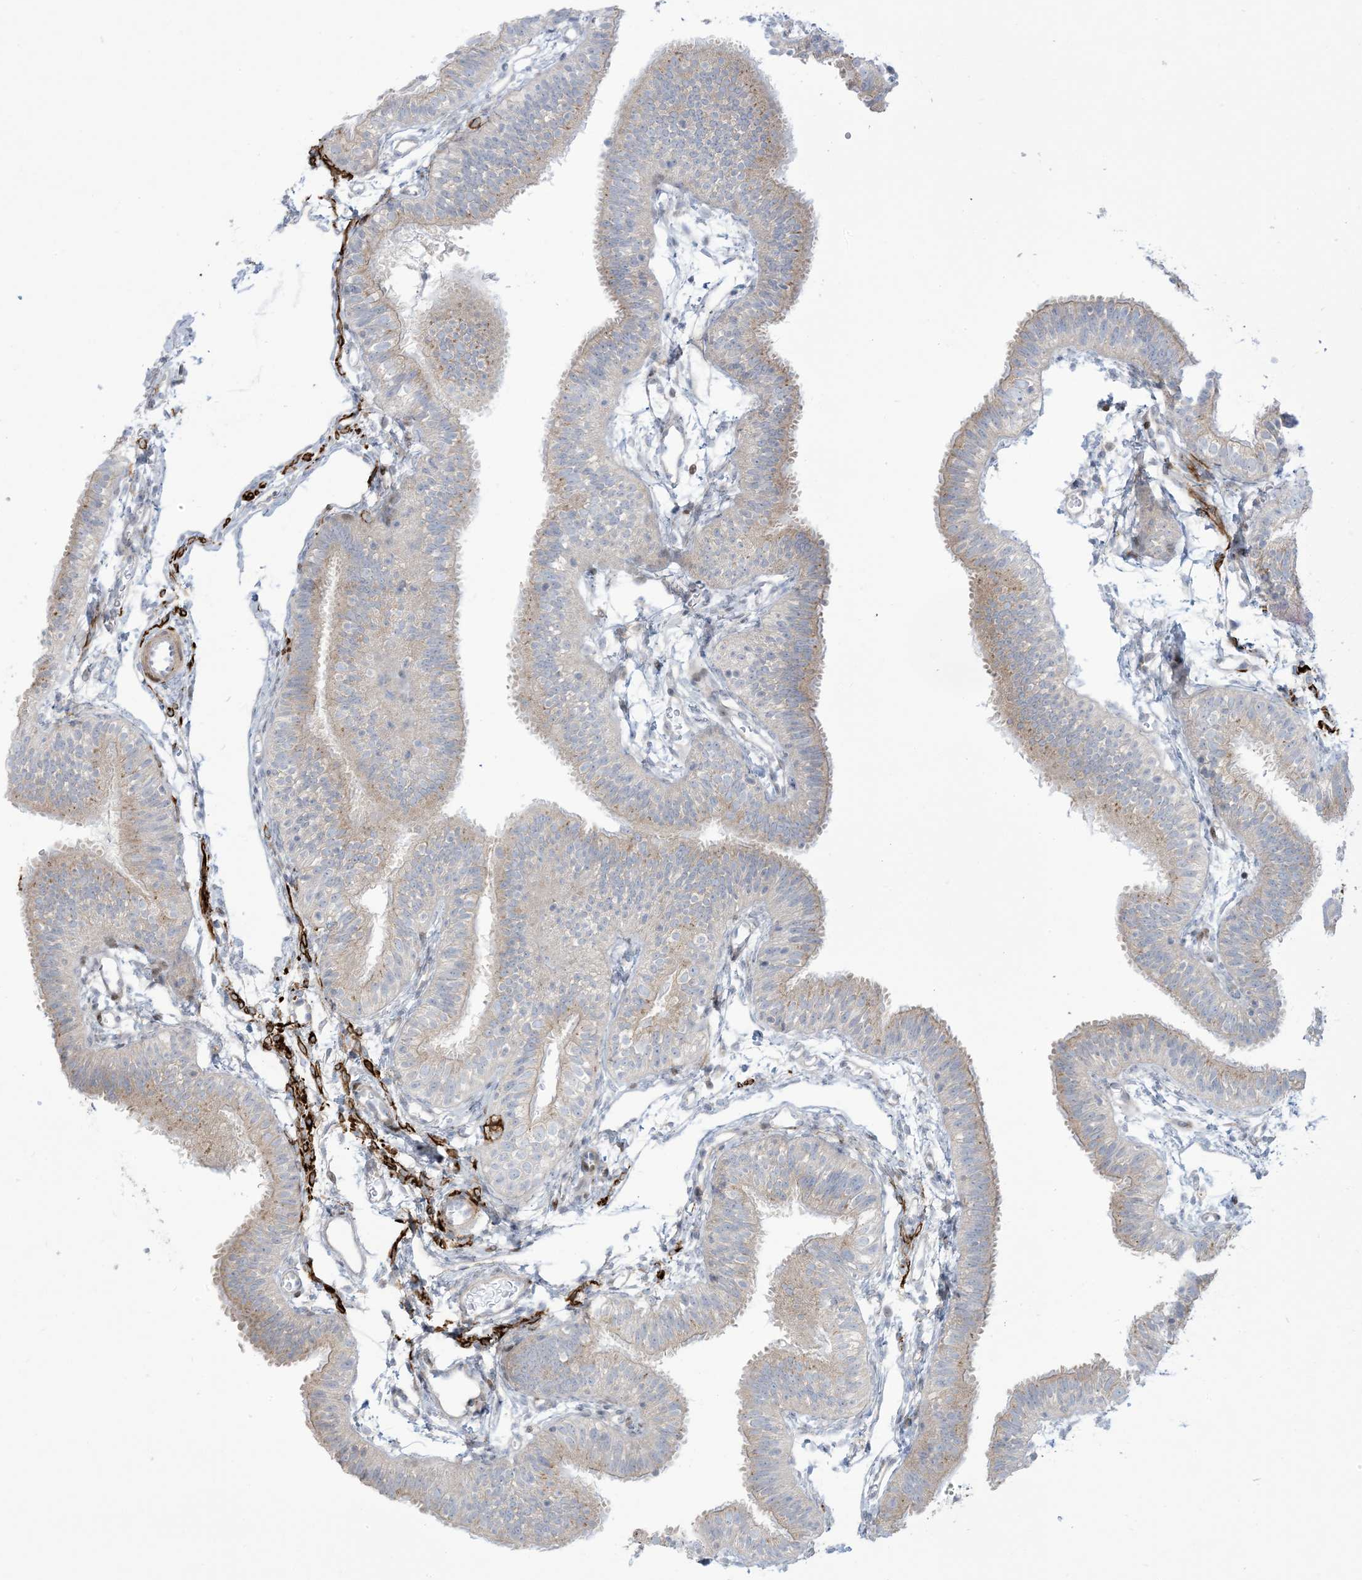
{"staining": {"intensity": "weak", "quantity": "<25%", "location": "cytoplasmic/membranous"}, "tissue": "fallopian tube", "cell_type": "Glandular cells", "image_type": "normal", "snomed": [{"axis": "morphology", "description": "Normal tissue, NOS"}, {"axis": "topography", "description": "Fallopian tube"}], "caption": "Immunohistochemistry (IHC) image of unremarkable fallopian tube: human fallopian tube stained with DAB exhibits no significant protein staining in glandular cells. (Brightfield microscopy of DAB immunohistochemistry at high magnification).", "gene": "AFTPH", "patient": {"sex": "female", "age": 35}}